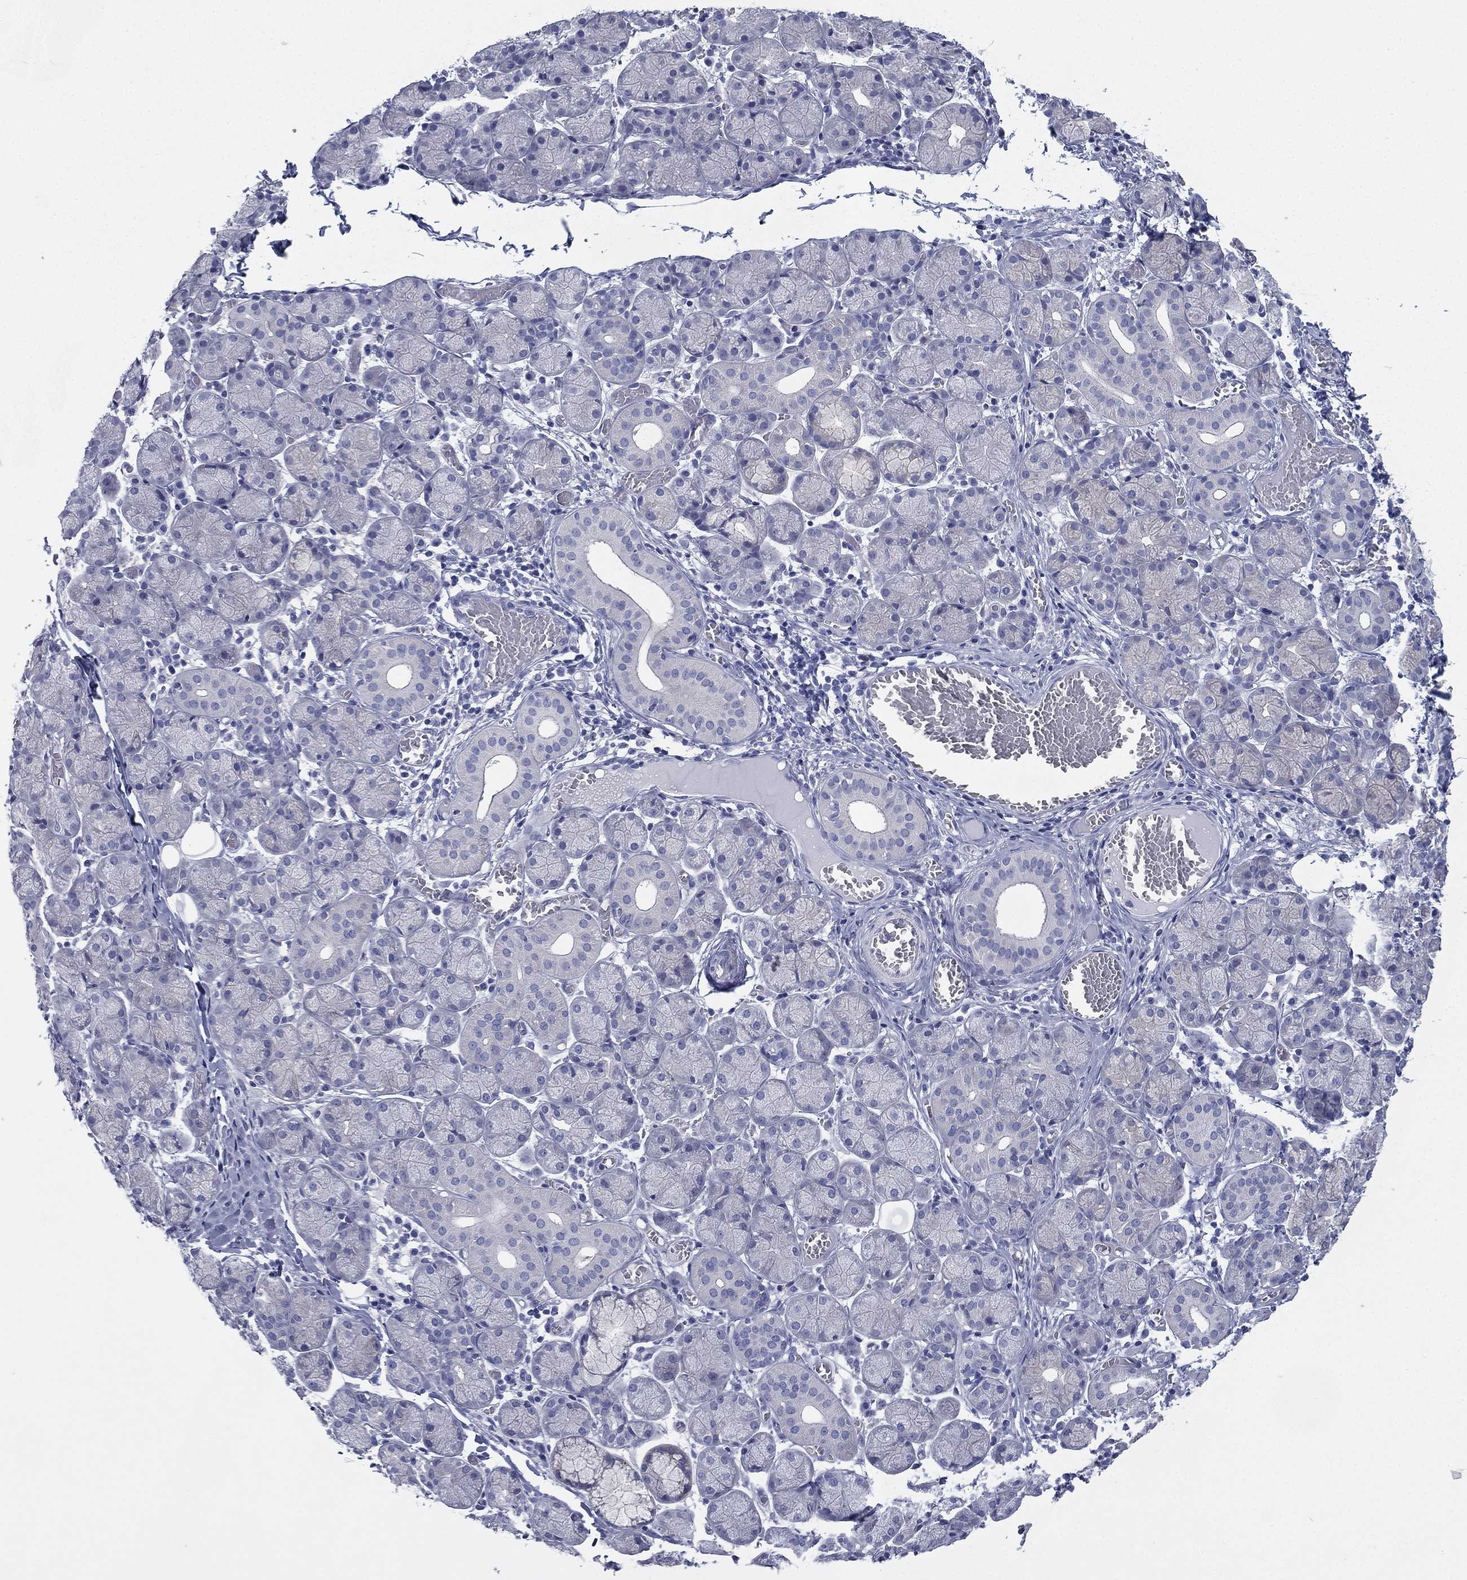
{"staining": {"intensity": "negative", "quantity": "none", "location": "none"}, "tissue": "salivary gland", "cell_type": "Glandular cells", "image_type": "normal", "snomed": [{"axis": "morphology", "description": "Normal tissue, NOS"}, {"axis": "topography", "description": "Salivary gland"}, {"axis": "topography", "description": "Peripheral nerve tissue"}], "caption": "A high-resolution image shows immunohistochemistry (IHC) staining of benign salivary gland, which reveals no significant expression in glandular cells. The staining is performed using DAB brown chromogen with nuclei counter-stained in using hematoxylin.", "gene": "FCER2", "patient": {"sex": "female", "age": 24}}